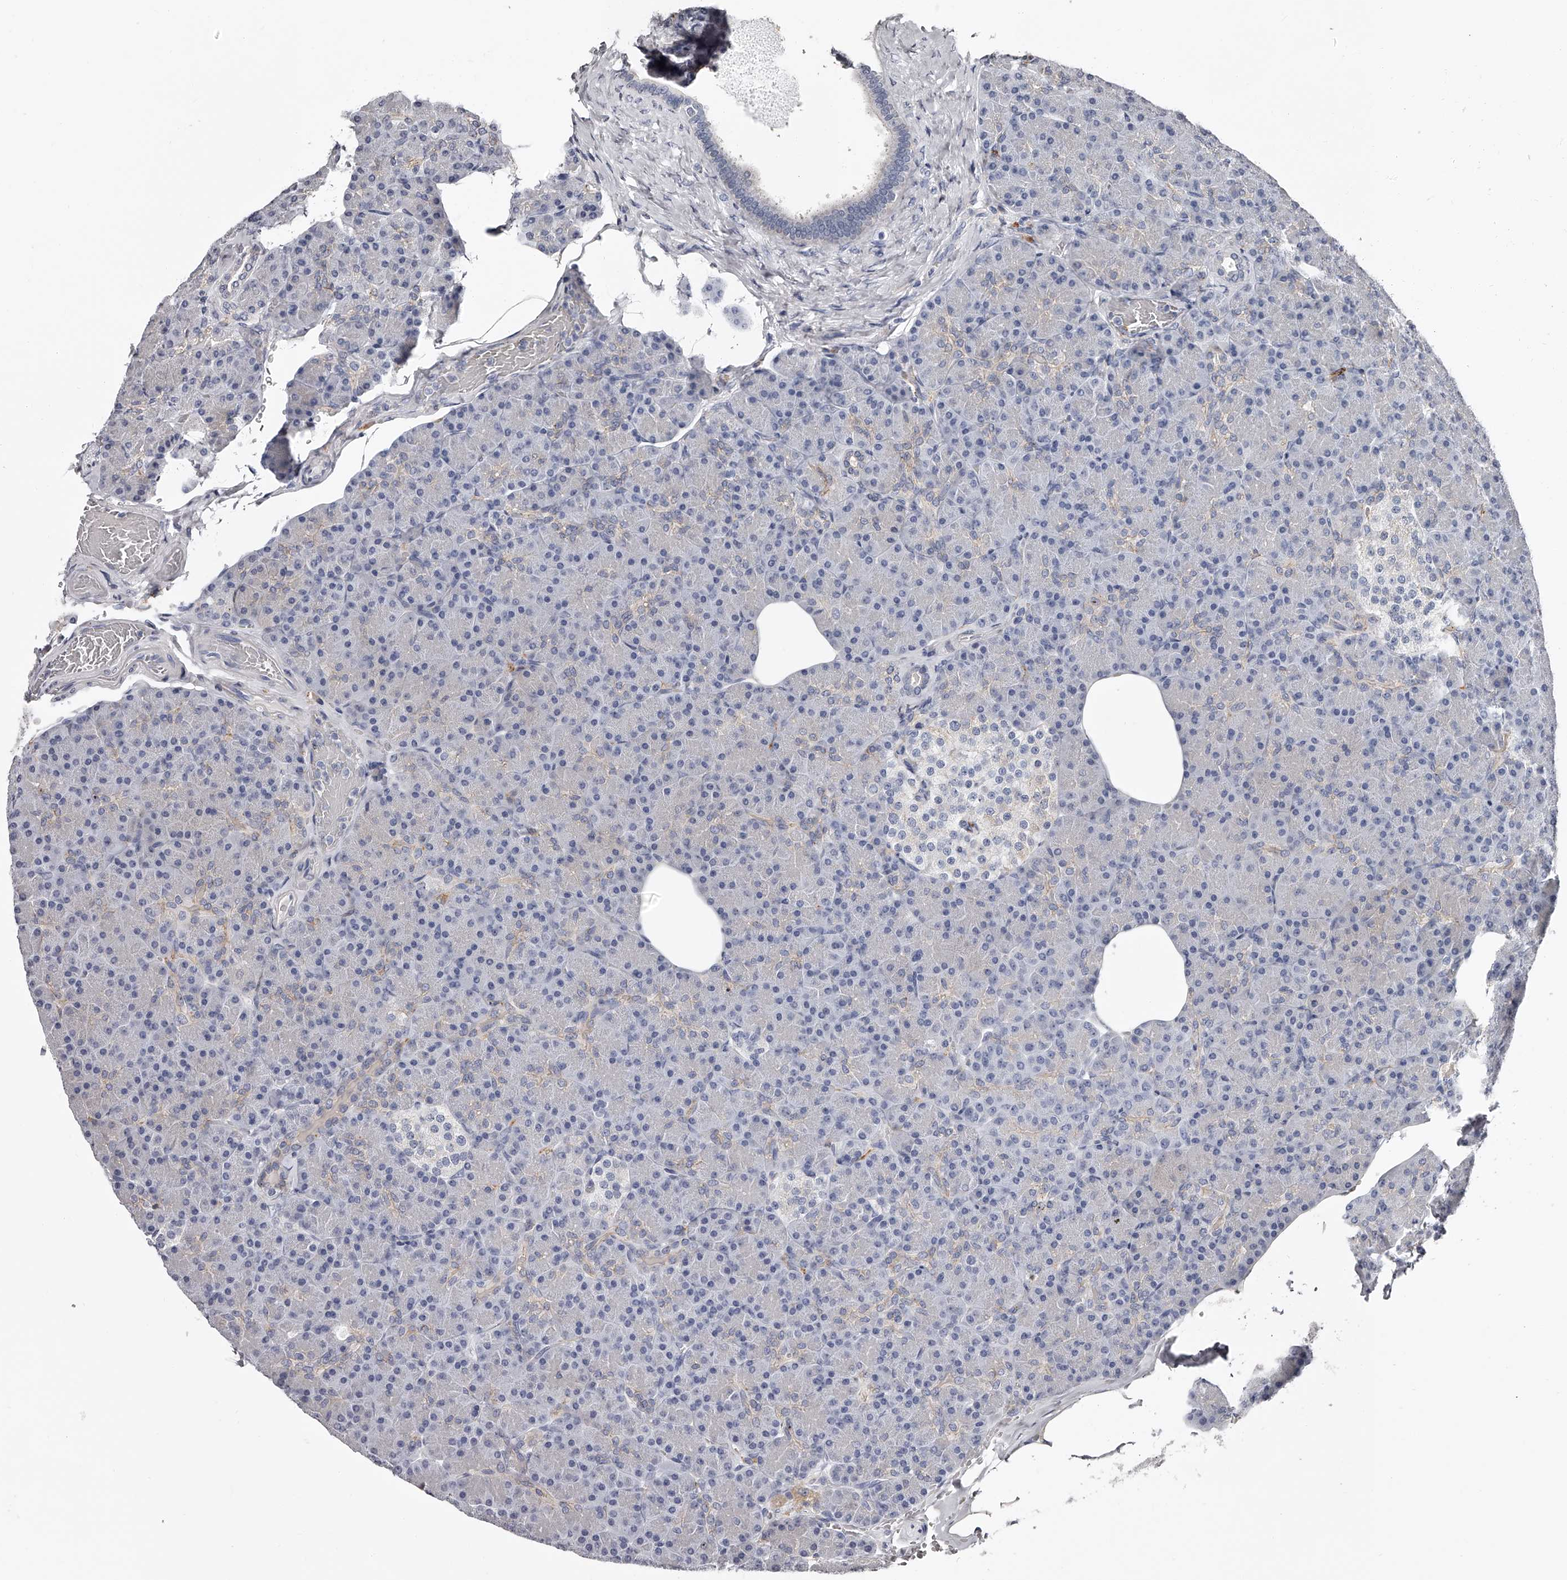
{"staining": {"intensity": "negative", "quantity": "none", "location": "none"}, "tissue": "pancreas", "cell_type": "Exocrine glandular cells", "image_type": "normal", "snomed": [{"axis": "morphology", "description": "Normal tissue, NOS"}, {"axis": "topography", "description": "Pancreas"}], "caption": "Pancreas was stained to show a protein in brown. There is no significant staining in exocrine glandular cells. The staining was performed using DAB to visualize the protein expression in brown, while the nuclei were stained in blue with hematoxylin (Magnification: 20x).", "gene": "PACSIN1", "patient": {"sex": "female", "age": 43}}